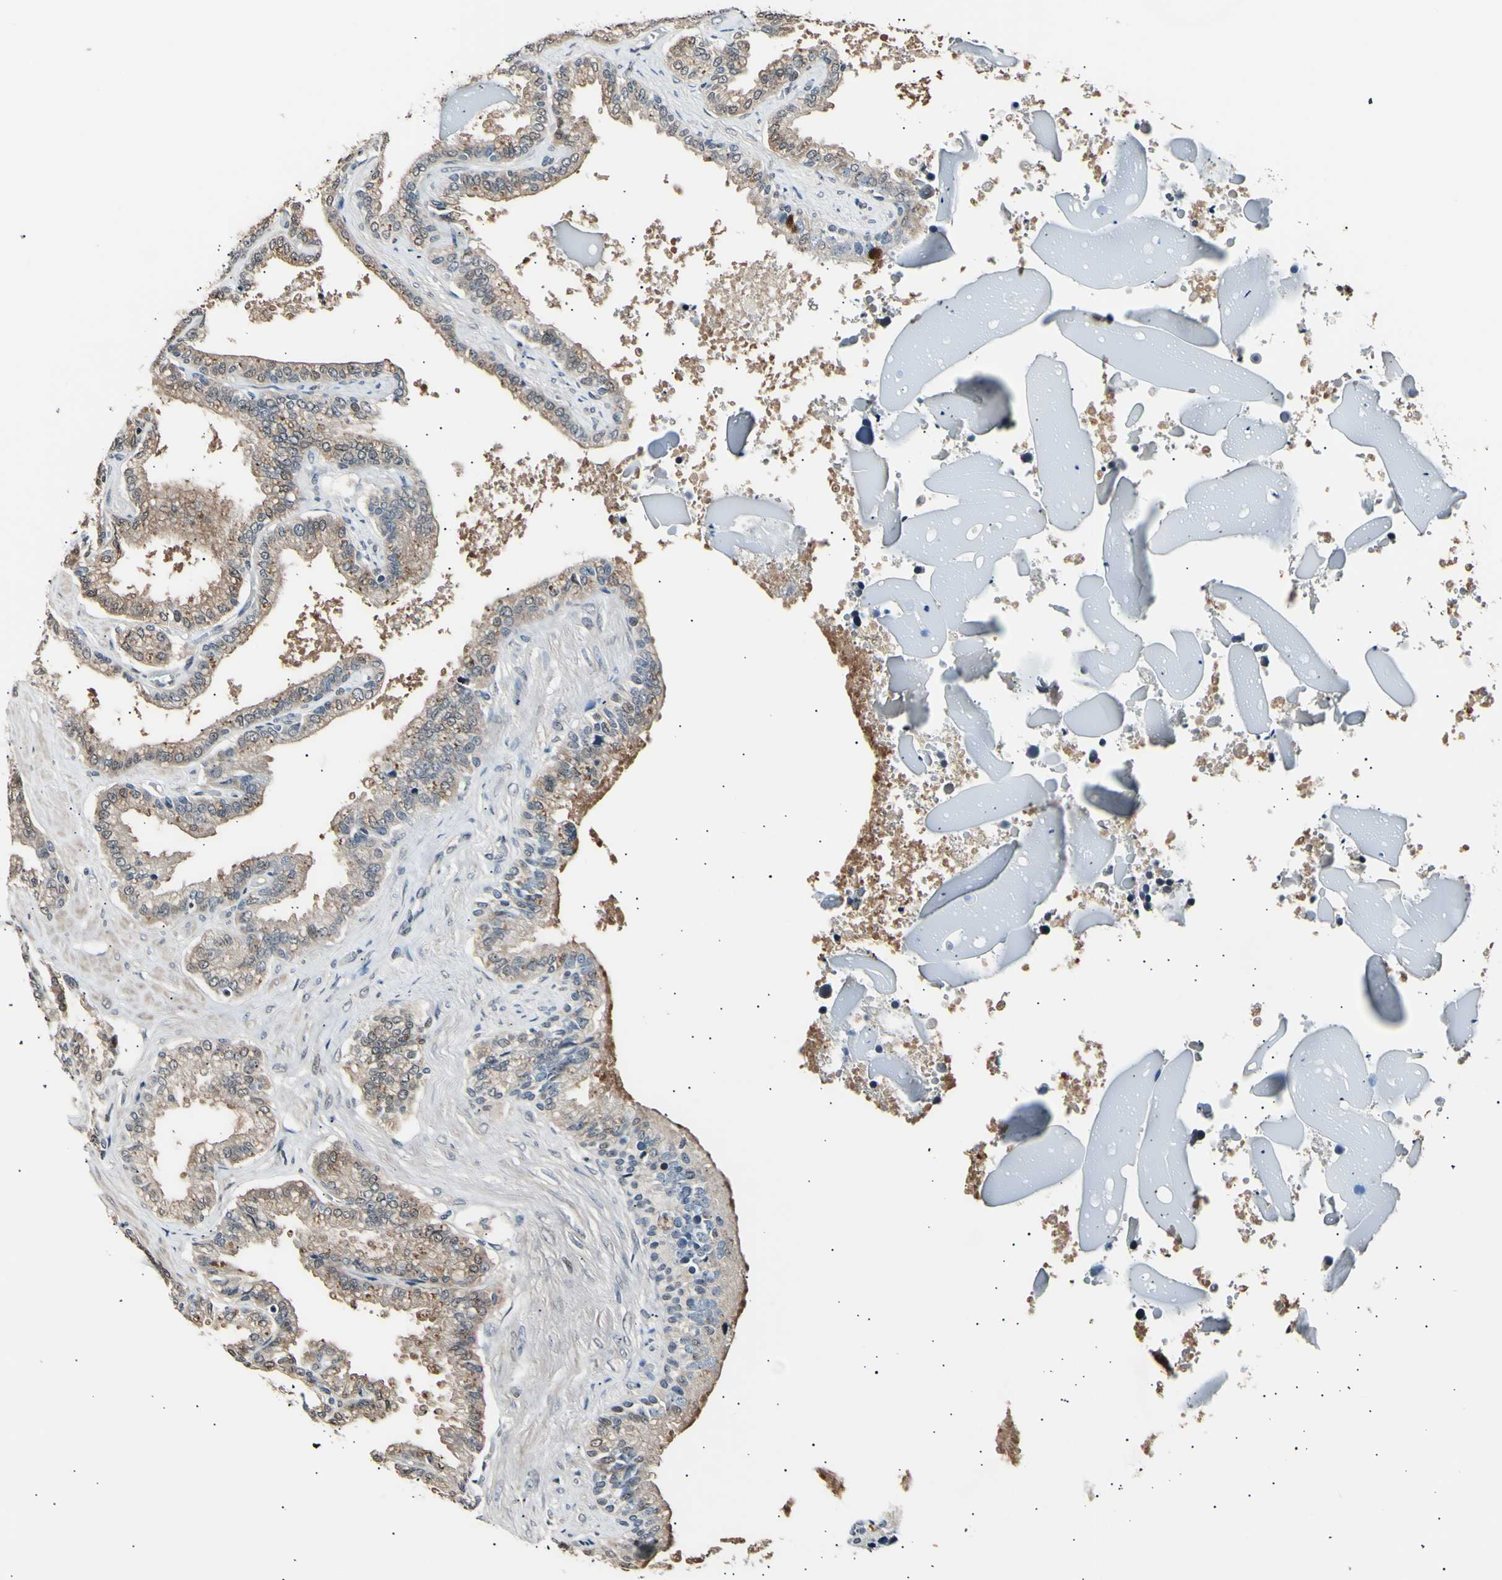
{"staining": {"intensity": "weak", "quantity": ">75%", "location": "cytoplasmic/membranous"}, "tissue": "seminal vesicle", "cell_type": "Glandular cells", "image_type": "normal", "snomed": [{"axis": "morphology", "description": "Normal tissue, NOS"}, {"axis": "topography", "description": "Seminal veicle"}], "caption": "DAB (3,3'-diaminobenzidine) immunohistochemical staining of benign human seminal vesicle demonstrates weak cytoplasmic/membranous protein expression in approximately >75% of glandular cells.", "gene": "AK1", "patient": {"sex": "male", "age": 46}}